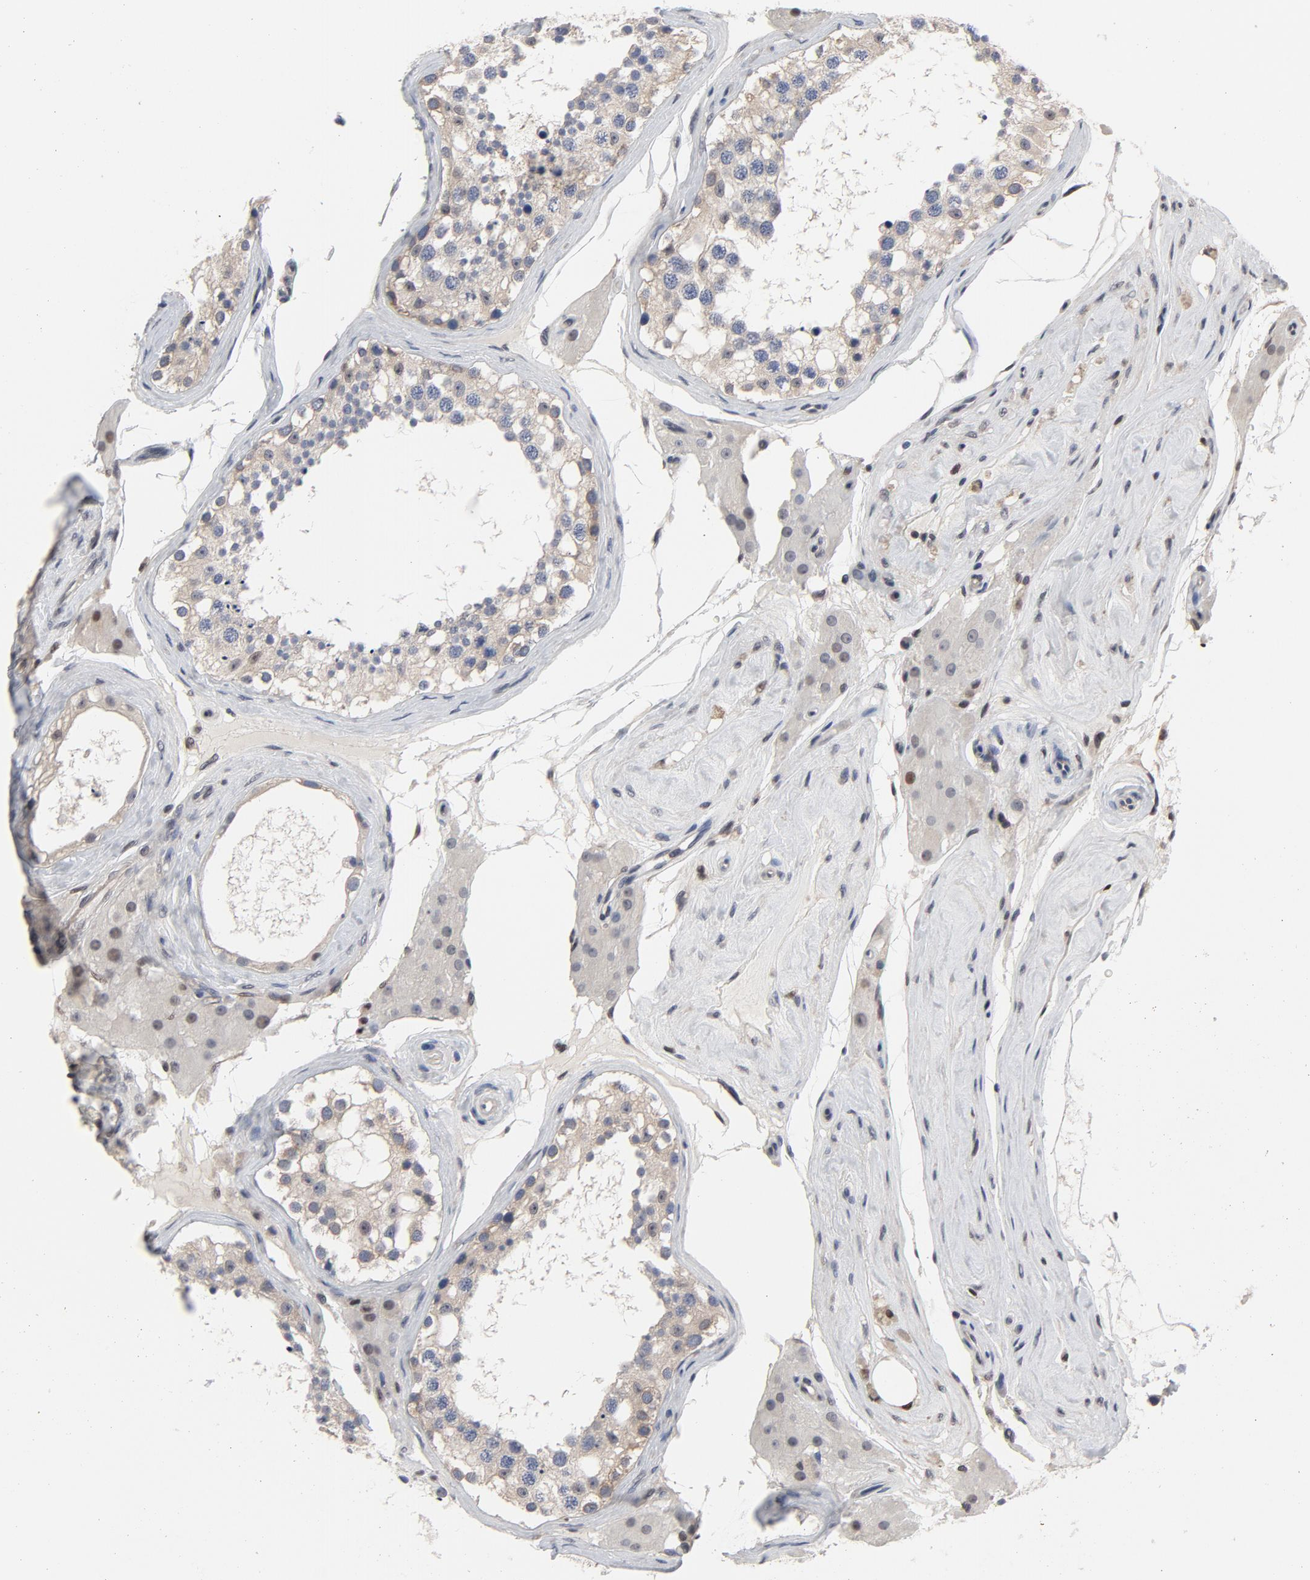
{"staining": {"intensity": "weak", "quantity": "25%-75%", "location": "cytoplasmic/membranous"}, "tissue": "testis", "cell_type": "Cells in seminiferous ducts", "image_type": "normal", "snomed": [{"axis": "morphology", "description": "Normal tissue, NOS"}, {"axis": "topography", "description": "Testis"}], "caption": "The histopathology image shows a brown stain indicating the presence of a protein in the cytoplasmic/membranous of cells in seminiferous ducts in testis. Using DAB (3,3'-diaminobenzidine) (brown) and hematoxylin (blue) stains, captured at high magnification using brightfield microscopy.", "gene": "NFKB1", "patient": {"sex": "male", "age": 68}}